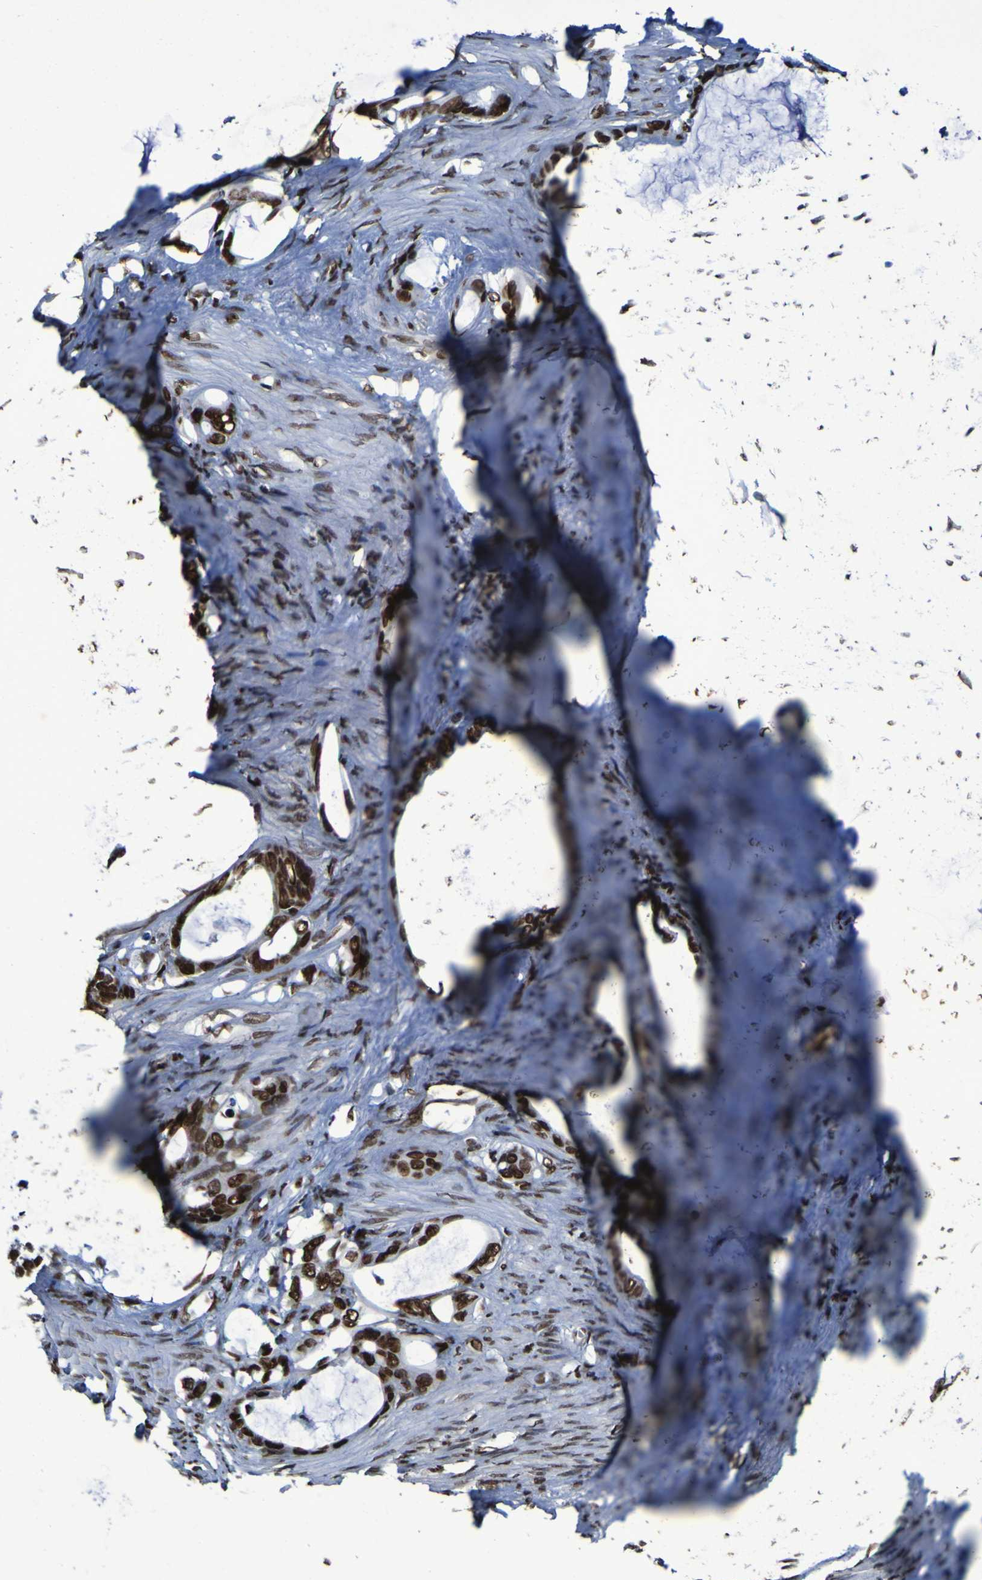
{"staining": {"intensity": "strong", "quantity": ">75%", "location": "nuclear"}, "tissue": "stomach cancer", "cell_type": "Tumor cells", "image_type": "cancer", "snomed": [{"axis": "morphology", "description": "Adenocarcinoma, NOS"}, {"axis": "topography", "description": "Stomach"}], "caption": "Human adenocarcinoma (stomach) stained for a protein (brown) shows strong nuclear positive staining in approximately >75% of tumor cells.", "gene": "HNRNPR", "patient": {"sex": "female", "age": 75}}